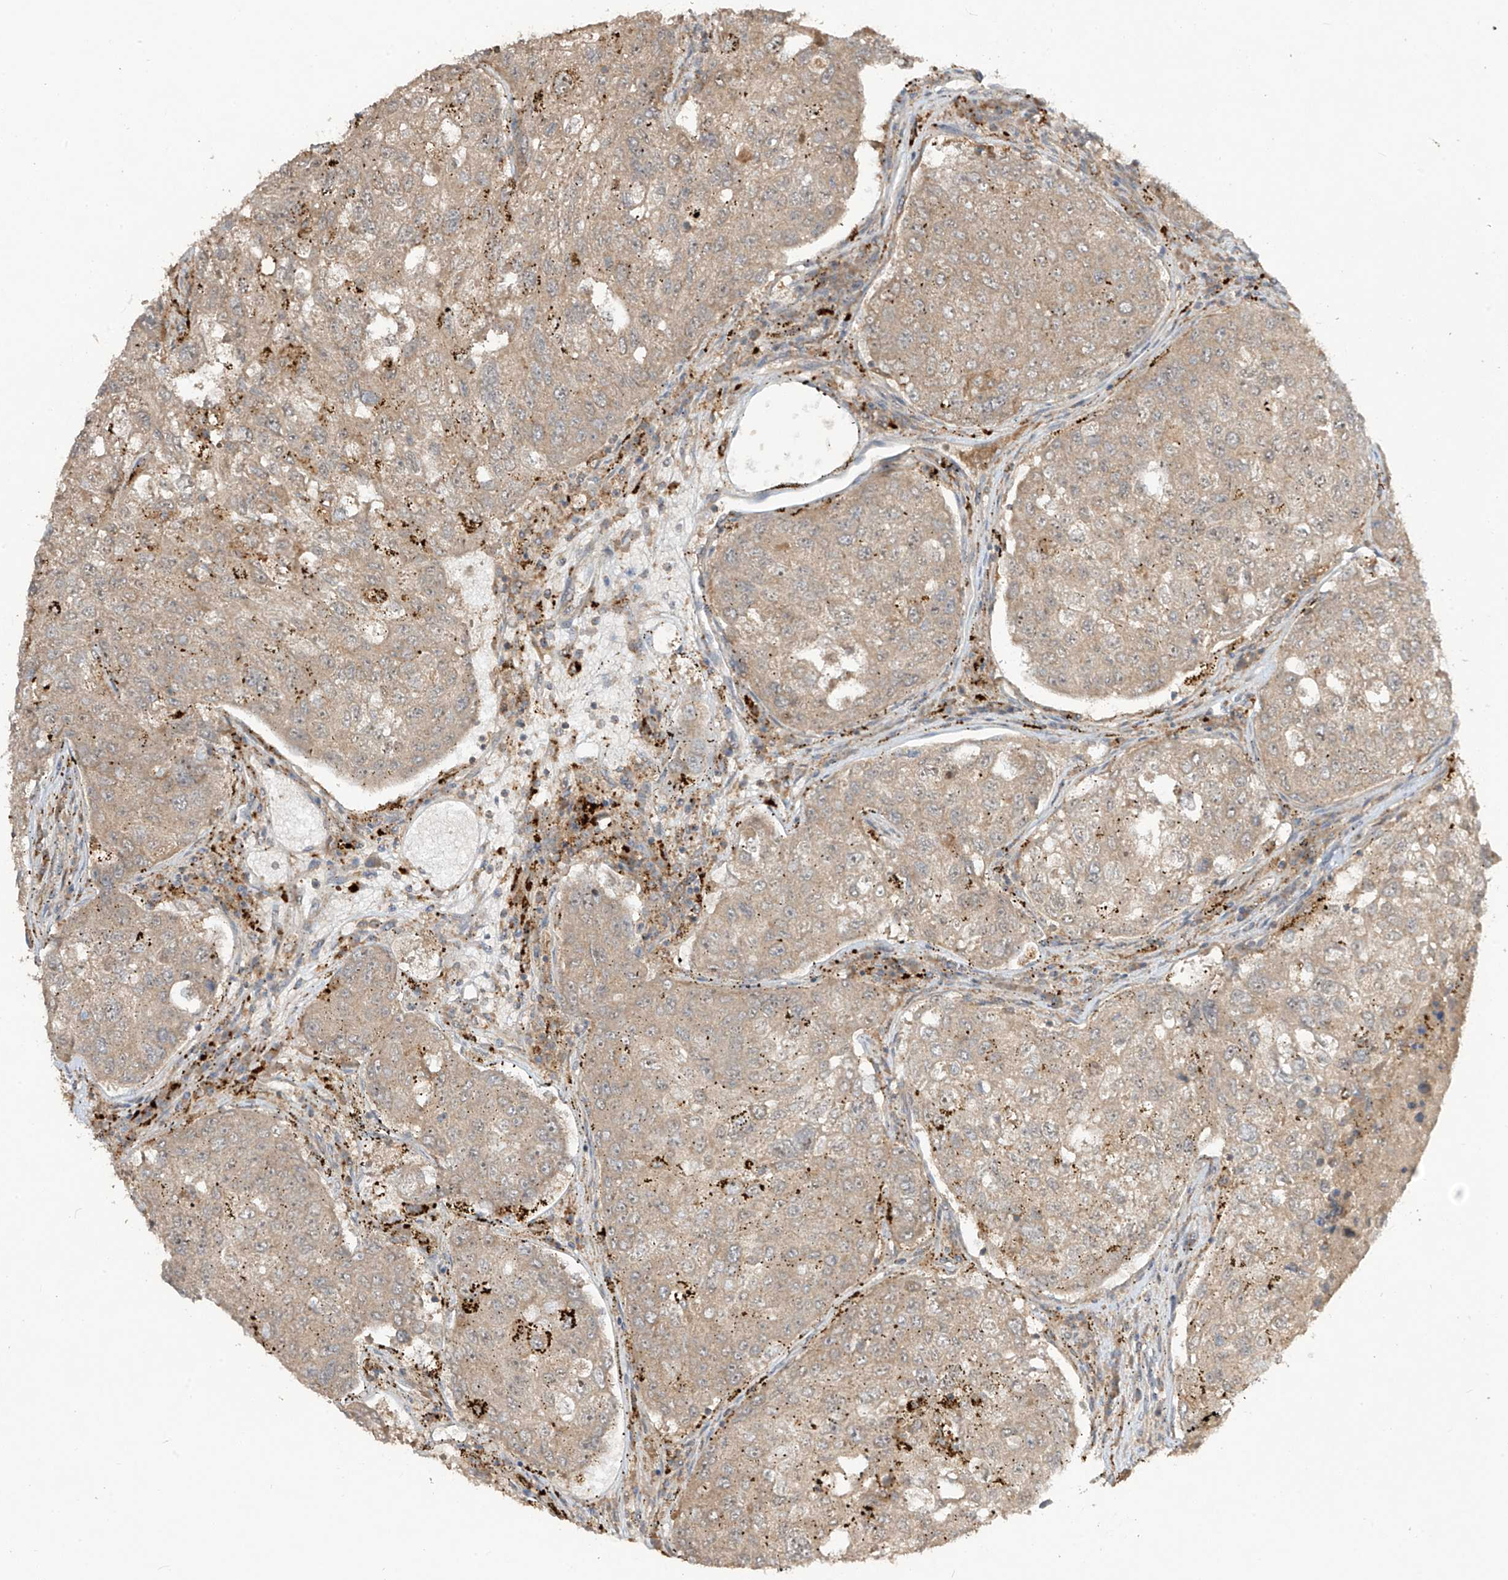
{"staining": {"intensity": "moderate", "quantity": ">75%", "location": "cytoplasmic/membranous"}, "tissue": "urothelial cancer", "cell_type": "Tumor cells", "image_type": "cancer", "snomed": [{"axis": "morphology", "description": "Urothelial carcinoma, High grade"}, {"axis": "topography", "description": "Lymph node"}, {"axis": "topography", "description": "Urinary bladder"}], "caption": "IHC micrograph of neoplastic tissue: urothelial cancer stained using immunohistochemistry exhibits medium levels of moderate protein expression localized specifically in the cytoplasmic/membranous of tumor cells, appearing as a cytoplasmic/membranous brown color.", "gene": "LDAH", "patient": {"sex": "male", "age": 51}}